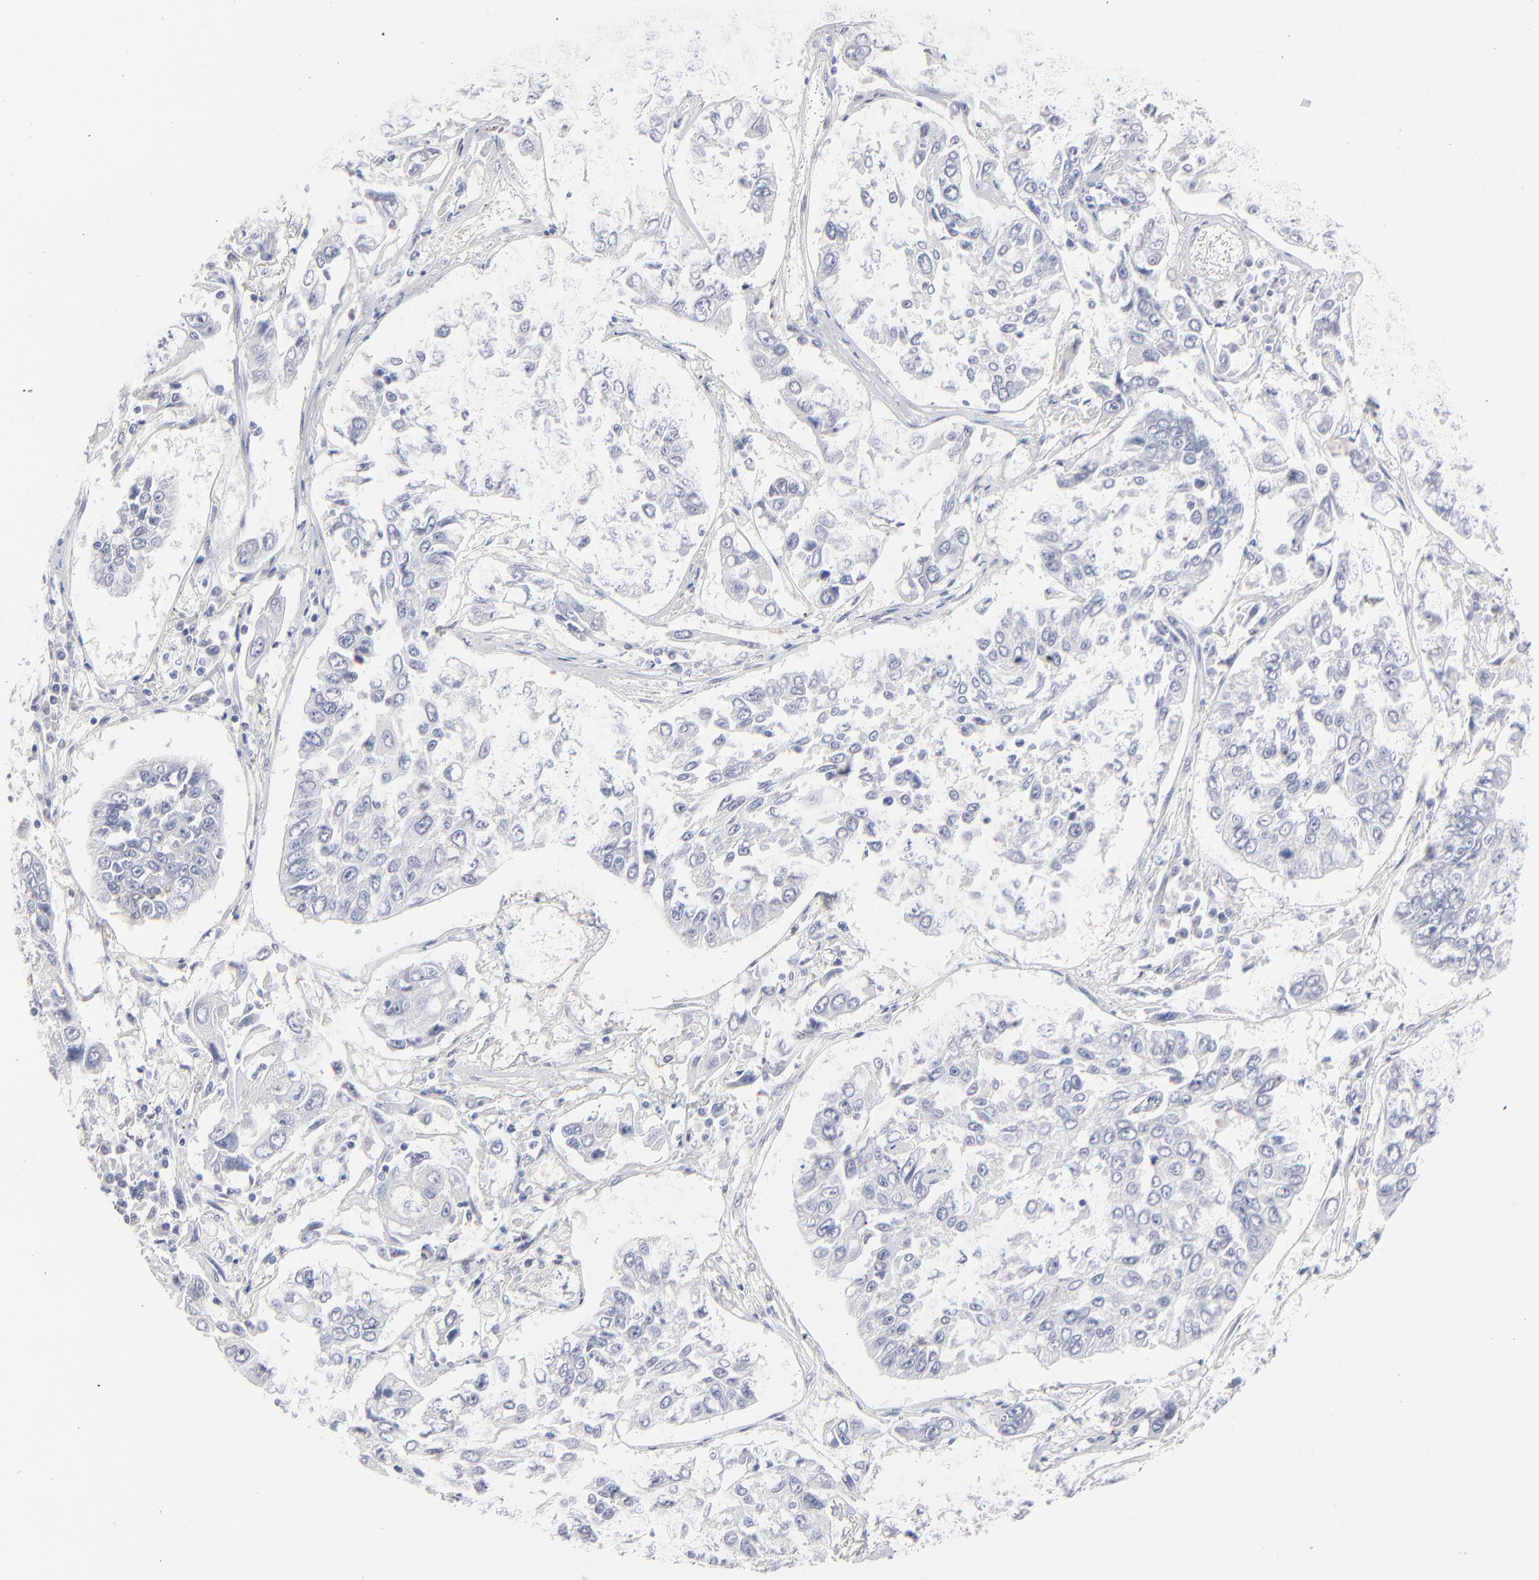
{"staining": {"intensity": "negative", "quantity": "none", "location": "none"}, "tissue": "lung cancer", "cell_type": "Tumor cells", "image_type": "cancer", "snomed": [{"axis": "morphology", "description": "Squamous cell carcinoma, NOS"}, {"axis": "topography", "description": "Lung"}], "caption": "Histopathology image shows no significant protein expression in tumor cells of lung cancer. Brightfield microscopy of immunohistochemistry (IHC) stained with DAB (3,3'-diaminobenzidine) (brown) and hematoxylin (blue), captured at high magnification.", "gene": "RBM3", "patient": {"sex": "male", "age": 71}}